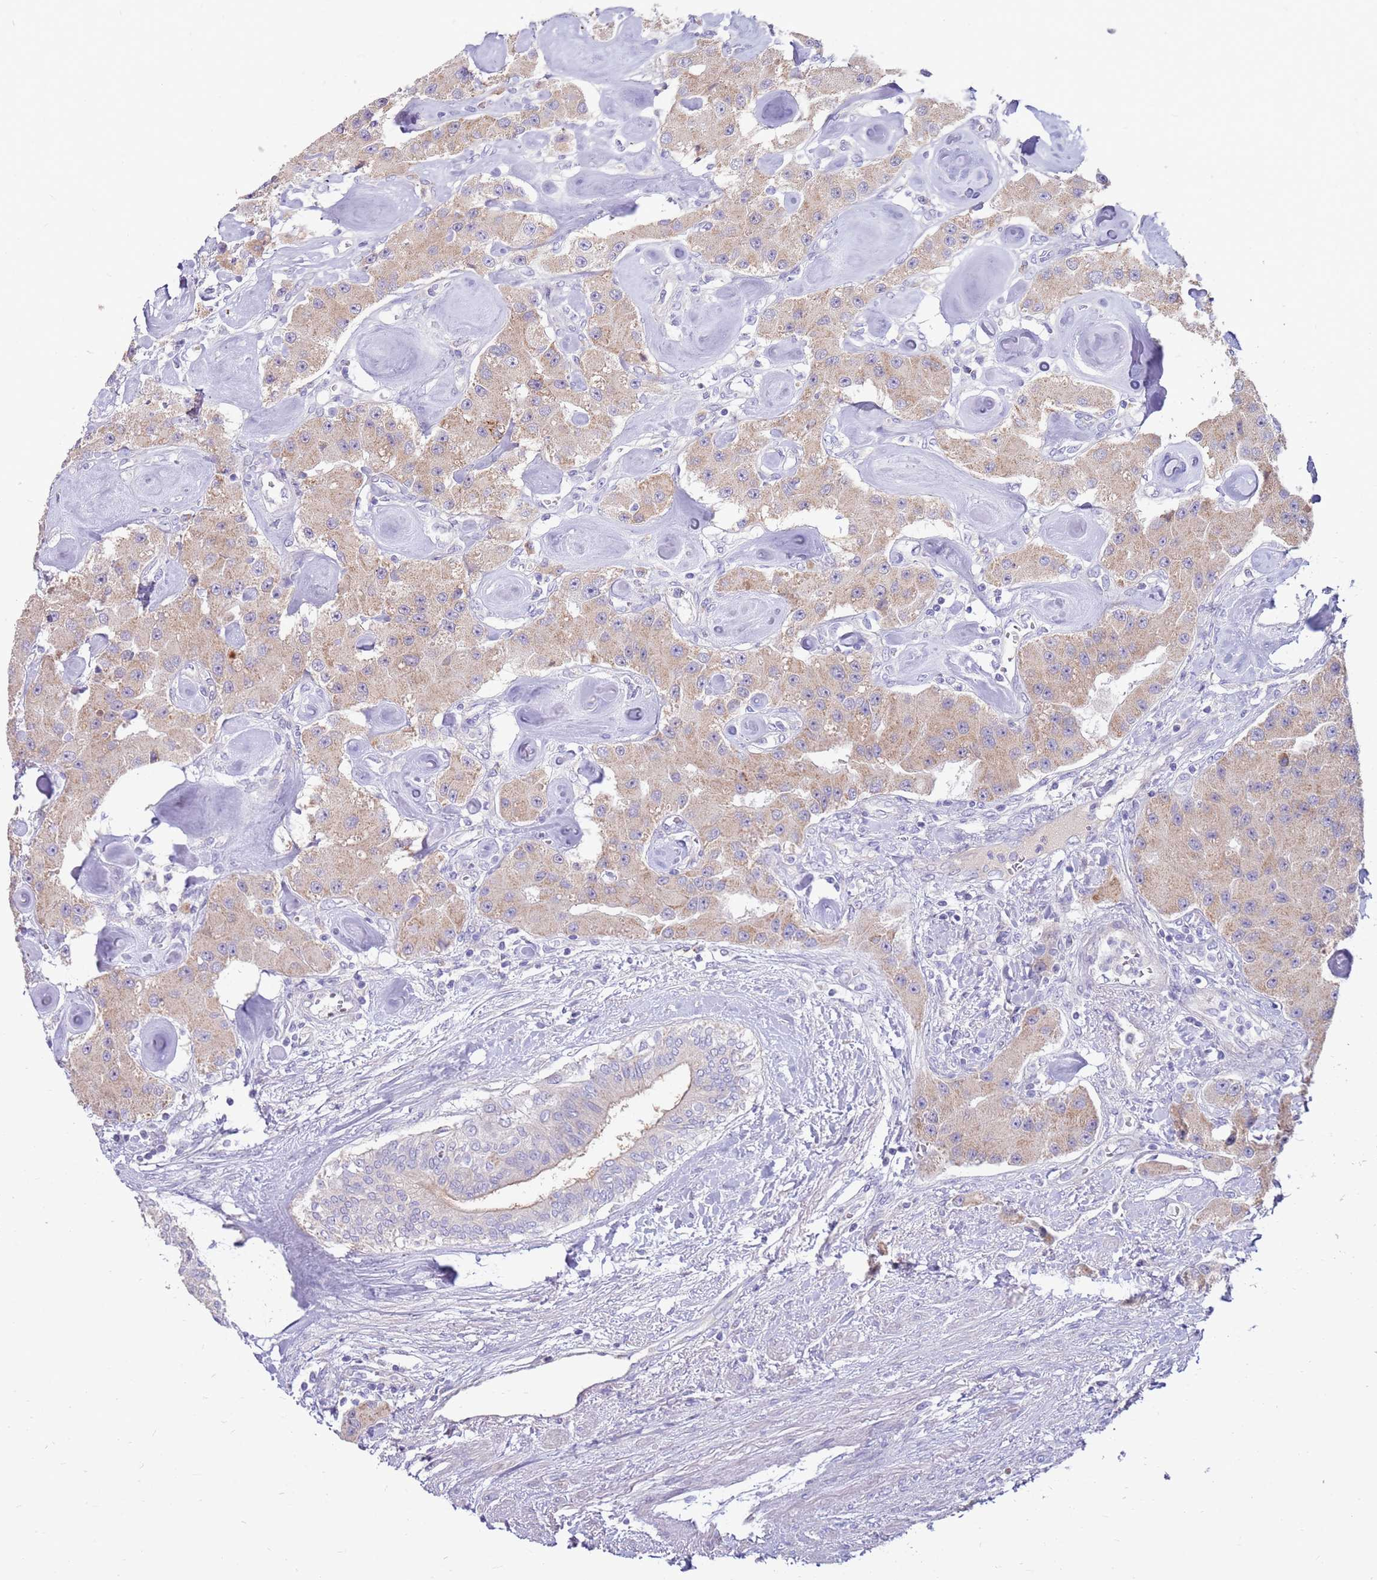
{"staining": {"intensity": "weak", "quantity": "25%-75%", "location": "cytoplasmic/membranous"}, "tissue": "carcinoid", "cell_type": "Tumor cells", "image_type": "cancer", "snomed": [{"axis": "morphology", "description": "Carcinoid, malignant, NOS"}, {"axis": "topography", "description": "Pancreas"}], "caption": "Immunohistochemical staining of human carcinoid exhibits low levels of weak cytoplasmic/membranous protein staining in approximately 25%-75% of tumor cells.", "gene": "SLC44A4", "patient": {"sex": "male", "age": 41}}